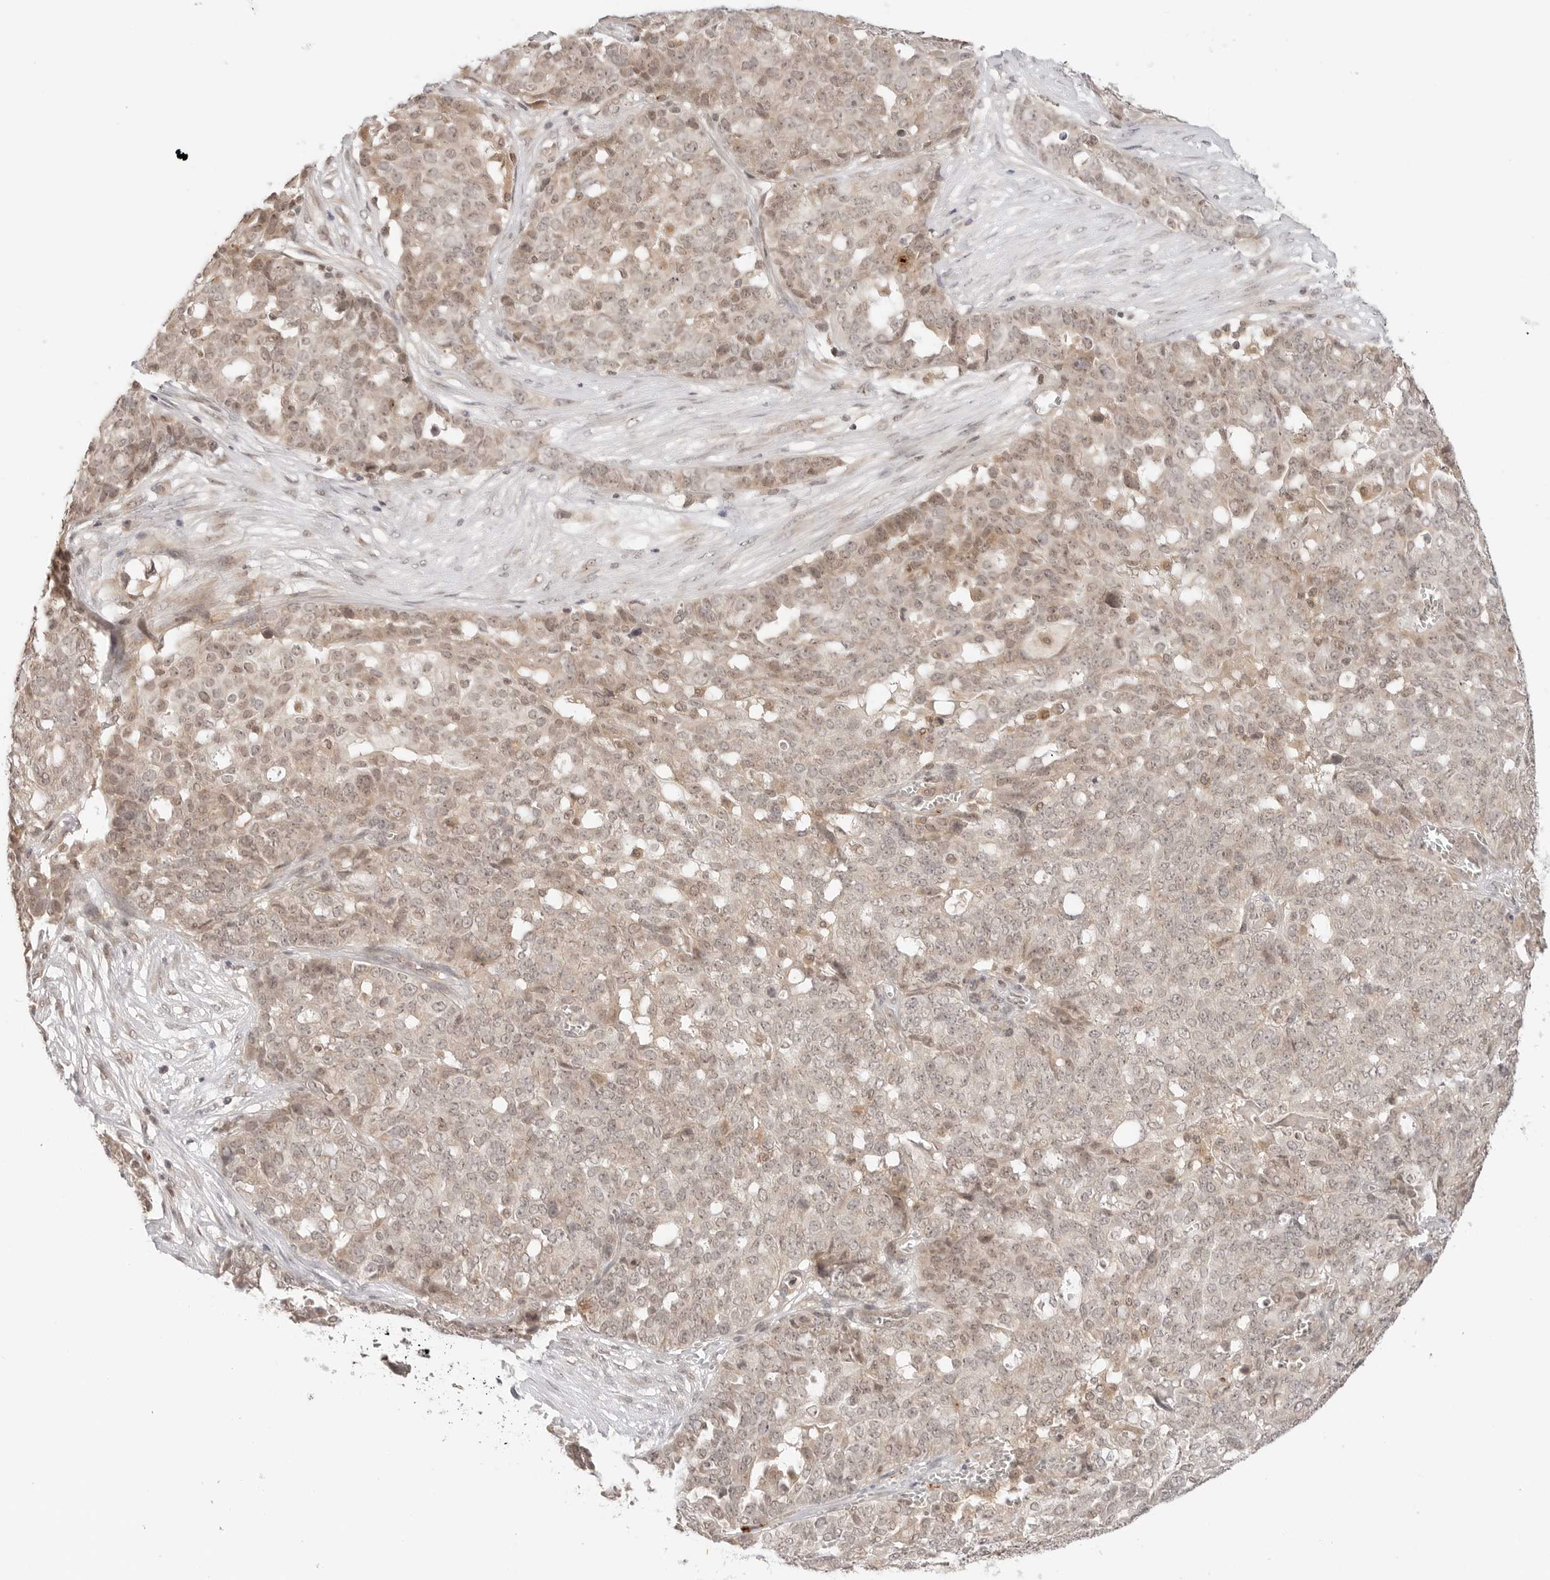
{"staining": {"intensity": "weak", "quantity": "25%-75%", "location": "cytoplasmic/membranous"}, "tissue": "ovarian cancer", "cell_type": "Tumor cells", "image_type": "cancer", "snomed": [{"axis": "morphology", "description": "Cystadenocarcinoma, serous, NOS"}, {"axis": "topography", "description": "Soft tissue"}, {"axis": "topography", "description": "Ovary"}], "caption": "This image exhibits serous cystadenocarcinoma (ovarian) stained with IHC to label a protein in brown. The cytoplasmic/membranous of tumor cells show weak positivity for the protein. Nuclei are counter-stained blue.", "gene": "GPR34", "patient": {"sex": "female", "age": 57}}